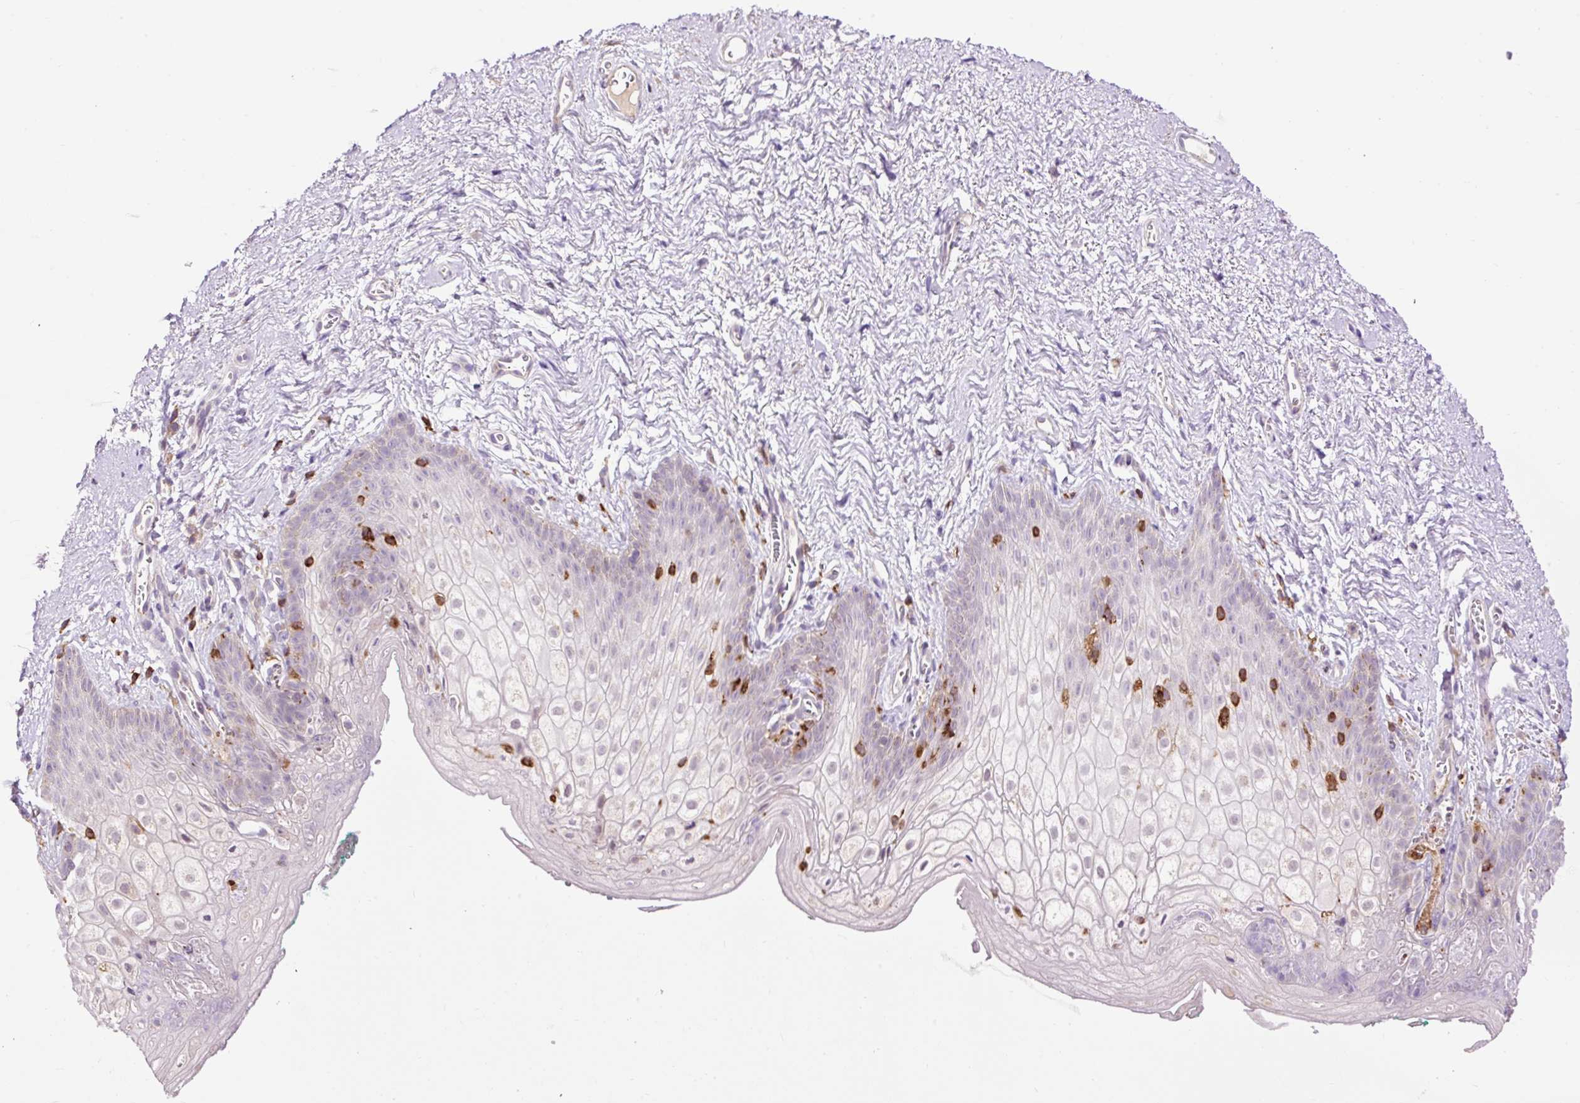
{"staining": {"intensity": "negative", "quantity": "none", "location": "none"}, "tissue": "vagina", "cell_type": "Squamous epithelial cells", "image_type": "normal", "snomed": [{"axis": "morphology", "description": "Normal tissue, NOS"}, {"axis": "topography", "description": "Vulva"}, {"axis": "topography", "description": "Vagina"}, {"axis": "topography", "description": "Peripheral nerve tissue"}], "caption": "Squamous epithelial cells are negative for brown protein staining in benign vagina. The staining is performed using DAB (3,3'-diaminobenzidine) brown chromogen with nuclei counter-stained in using hematoxylin.", "gene": "CD83", "patient": {"sex": "female", "age": 66}}